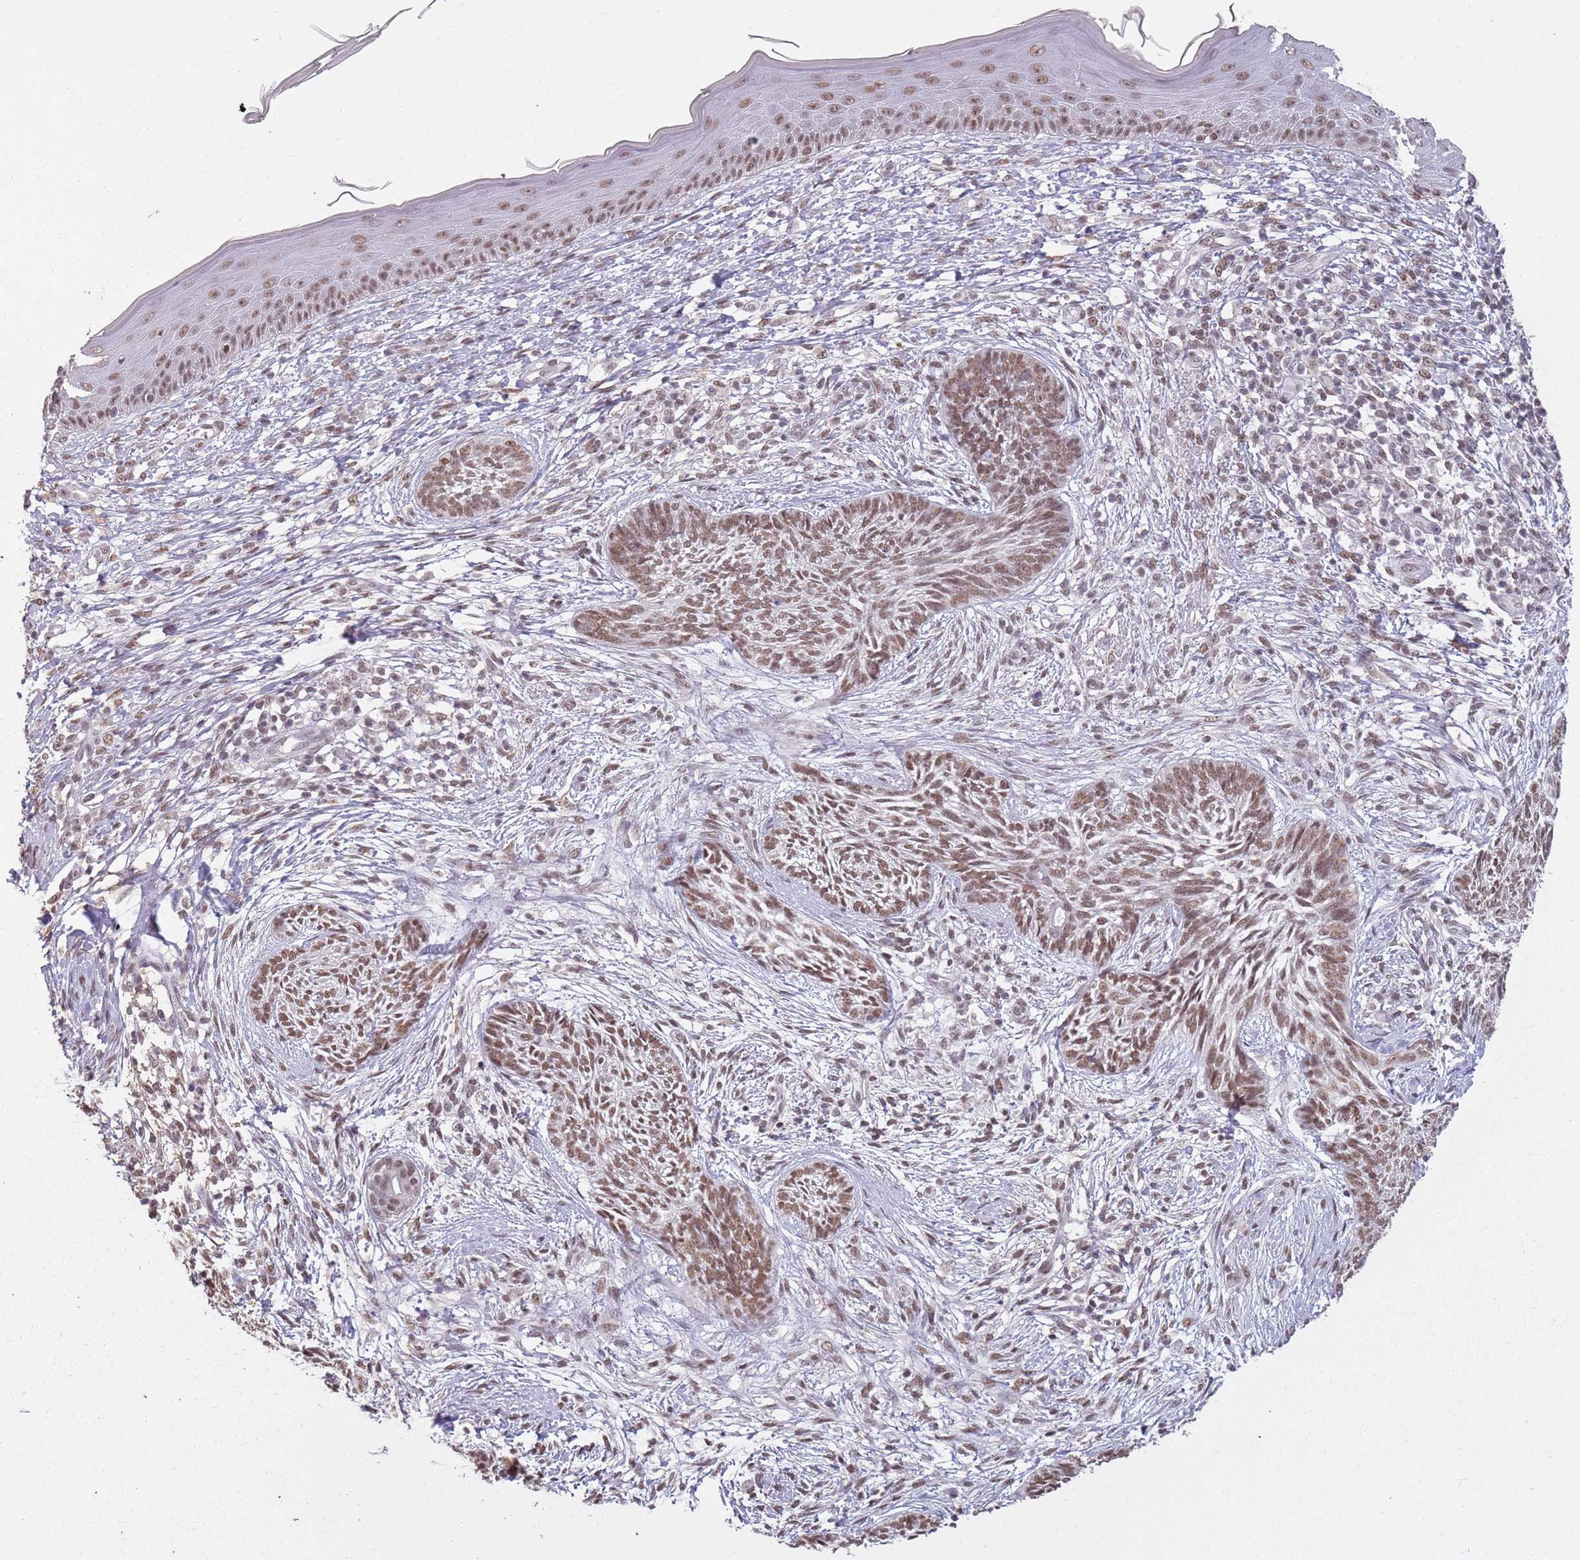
{"staining": {"intensity": "moderate", "quantity": ">75%", "location": "nuclear"}, "tissue": "skin cancer", "cell_type": "Tumor cells", "image_type": "cancer", "snomed": [{"axis": "morphology", "description": "Basal cell carcinoma"}, {"axis": "topography", "description": "Skin"}], "caption": "Skin cancer stained for a protein exhibits moderate nuclear positivity in tumor cells.", "gene": "ARL14EP", "patient": {"sex": "male", "age": 73}}